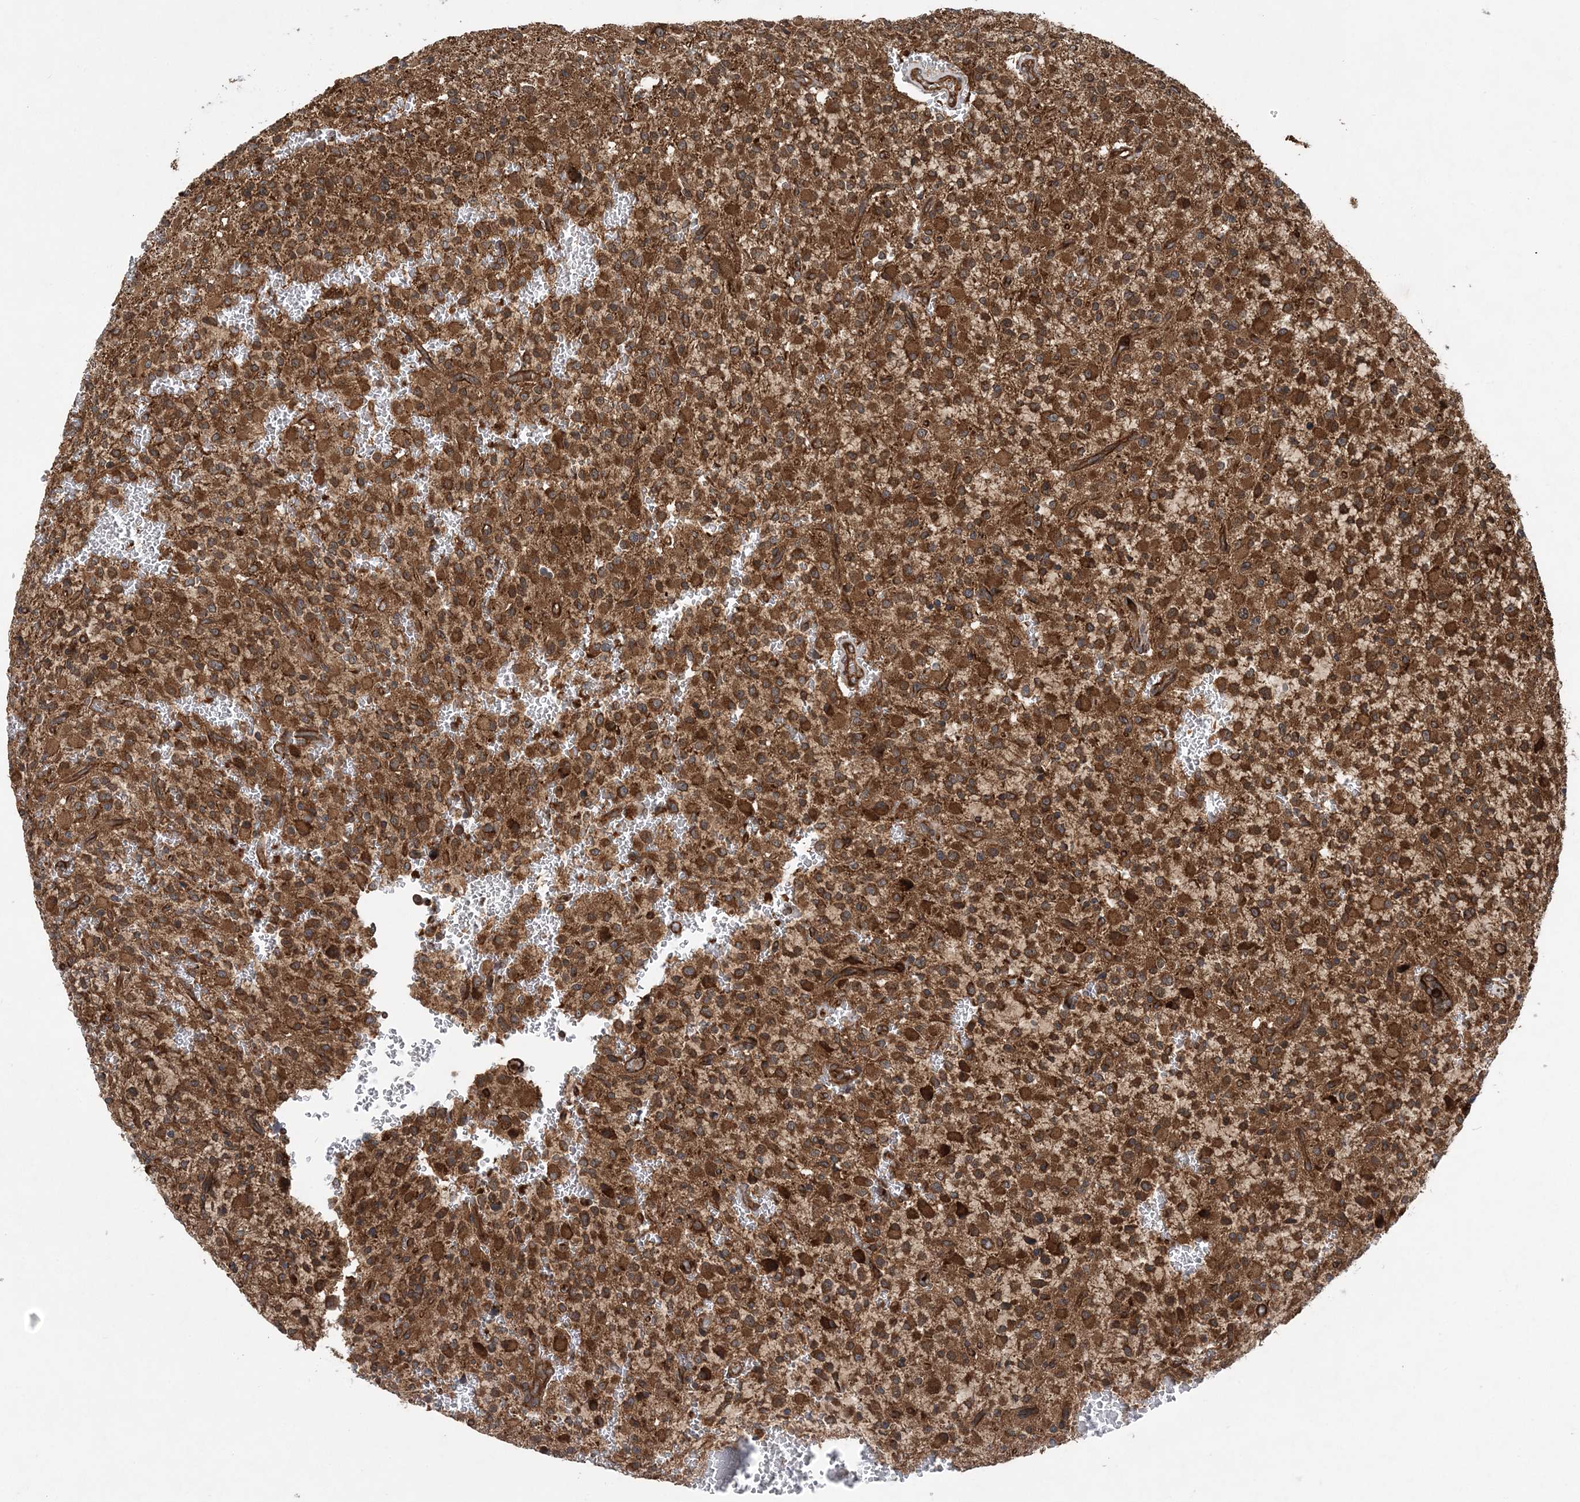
{"staining": {"intensity": "strong", "quantity": ">75%", "location": "cytoplasmic/membranous"}, "tissue": "glioma", "cell_type": "Tumor cells", "image_type": "cancer", "snomed": [{"axis": "morphology", "description": "Glioma, malignant, High grade"}, {"axis": "topography", "description": "Brain"}], "caption": "Approximately >75% of tumor cells in human malignant high-grade glioma demonstrate strong cytoplasmic/membranous protein positivity as visualized by brown immunohistochemical staining.", "gene": "ATG3", "patient": {"sex": "male", "age": 34}}